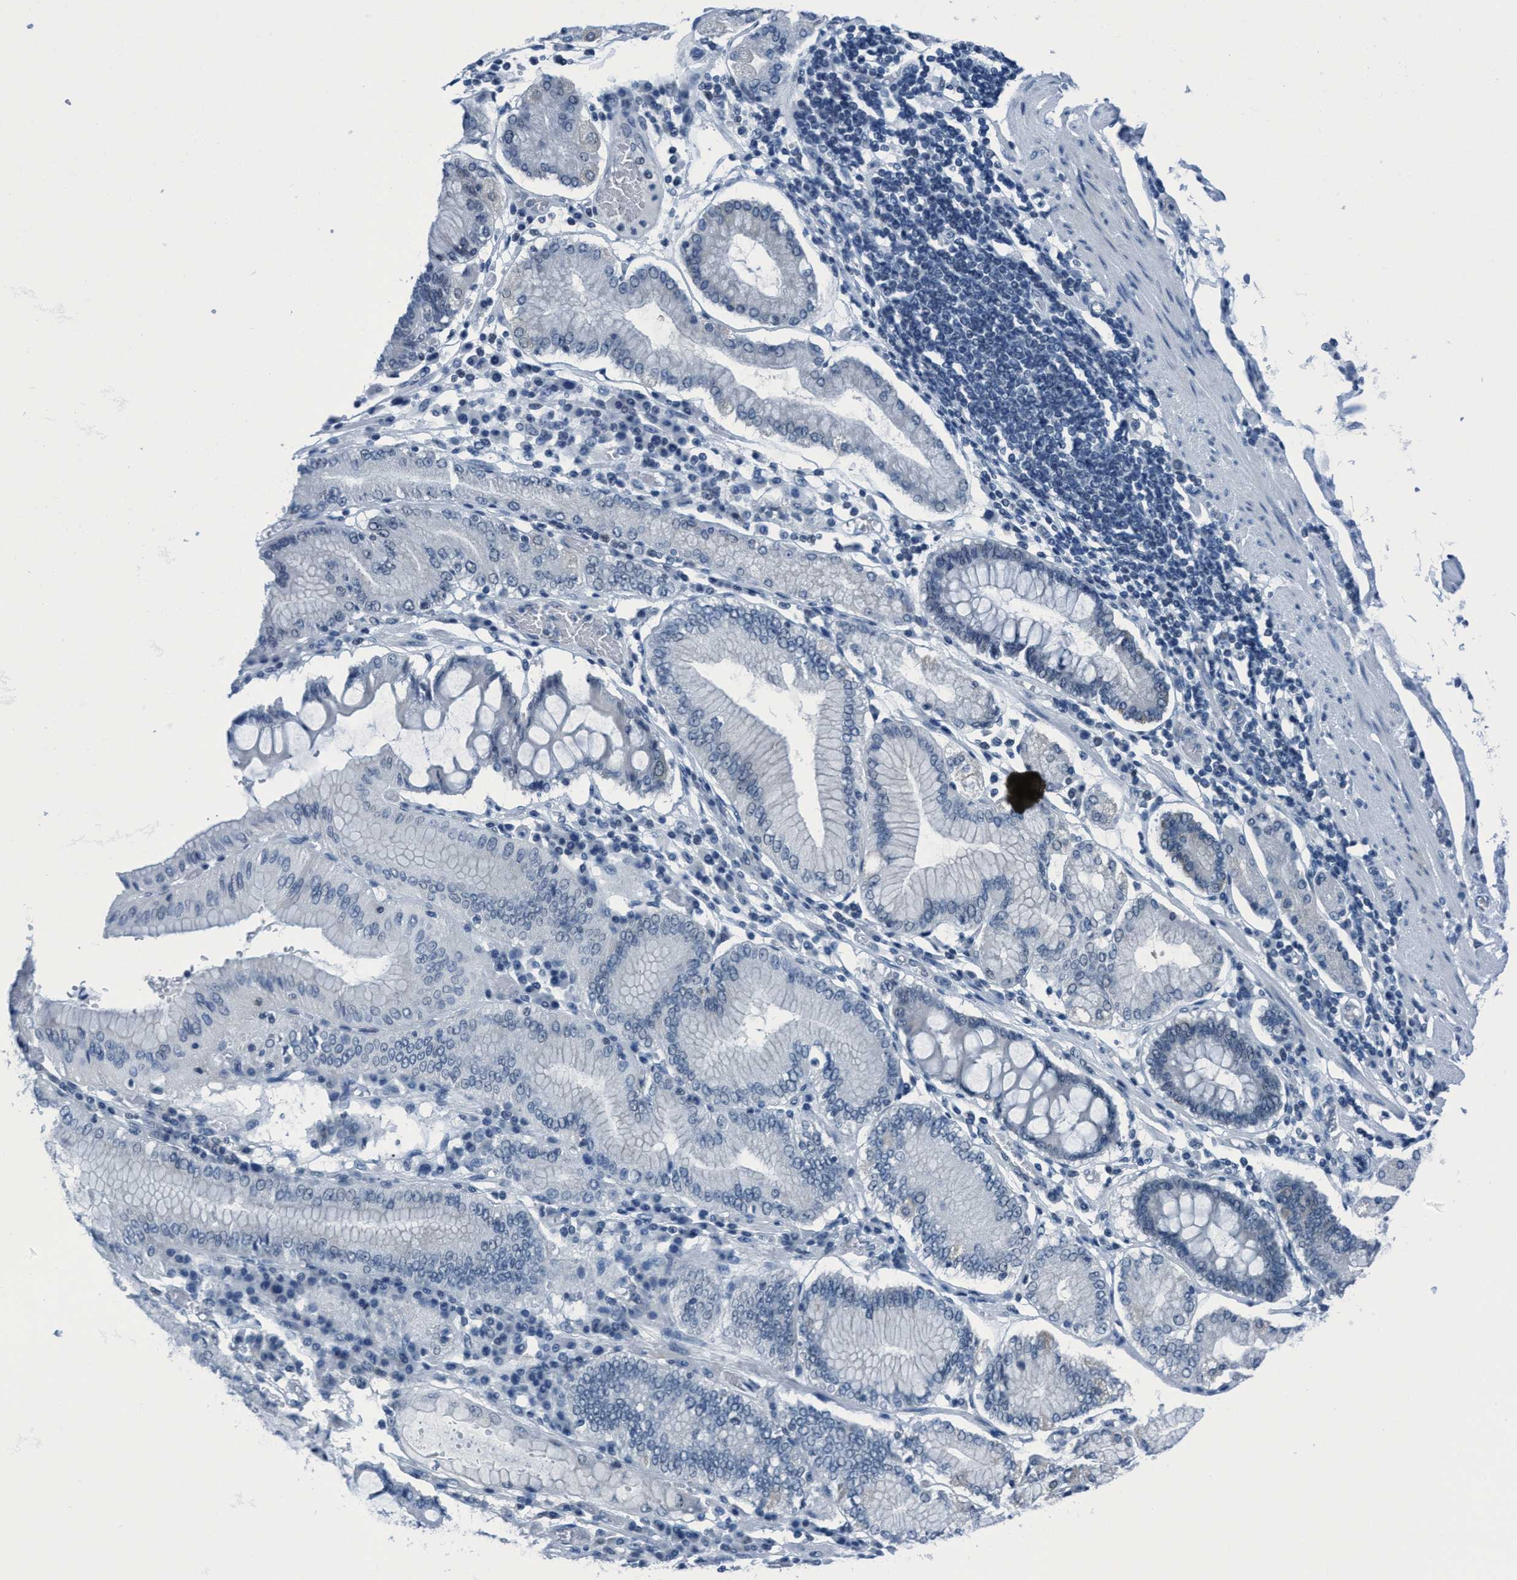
{"staining": {"intensity": "negative", "quantity": "none", "location": "none"}, "tissue": "stomach cancer", "cell_type": "Tumor cells", "image_type": "cancer", "snomed": [{"axis": "morphology", "description": "Adenocarcinoma, NOS"}, {"axis": "topography", "description": "Stomach"}], "caption": "Tumor cells show no significant positivity in stomach cancer.", "gene": "DNAI1", "patient": {"sex": "female", "age": 73}}